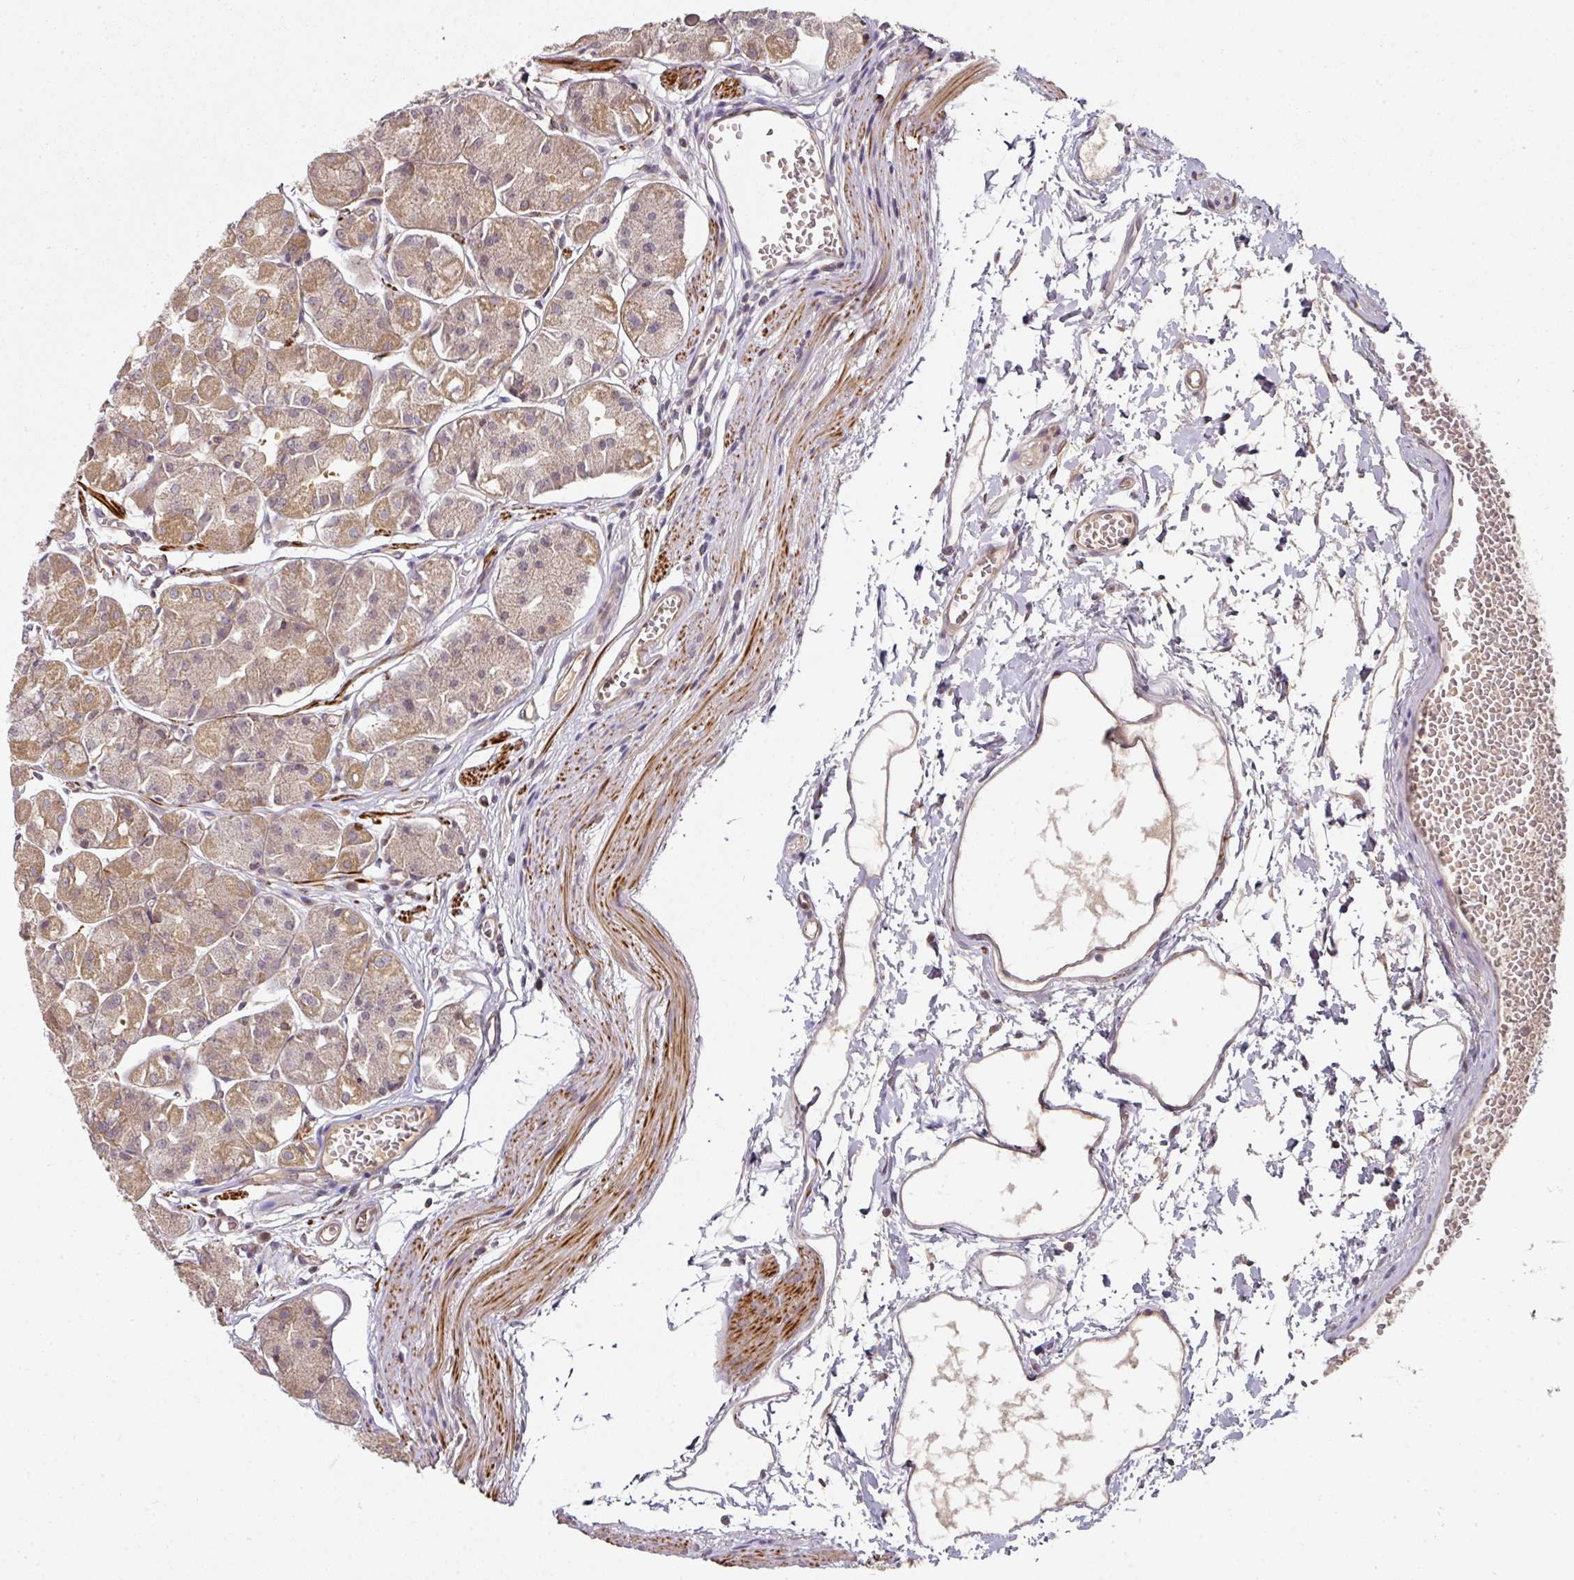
{"staining": {"intensity": "moderate", "quantity": "25%-75%", "location": "cytoplasmic/membranous"}, "tissue": "stomach", "cell_type": "Glandular cells", "image_type": "normal", "snomed": [{"axis": "morphology", "description": "Normal tissue, NOS"}, {"axis": "topography", "description": "Stomach"}], "caption": "The micrograph reveals a brown stain indicating the presence of a protein in the cytoplasmic/membranous of glandular cells in stomach. (DAB (3,3'-diaminobenzidine) IHC with brightfield microscopy, high magnification).", "gene": "MAP2K2", "patient": {"sex": "male", "age": 55}}